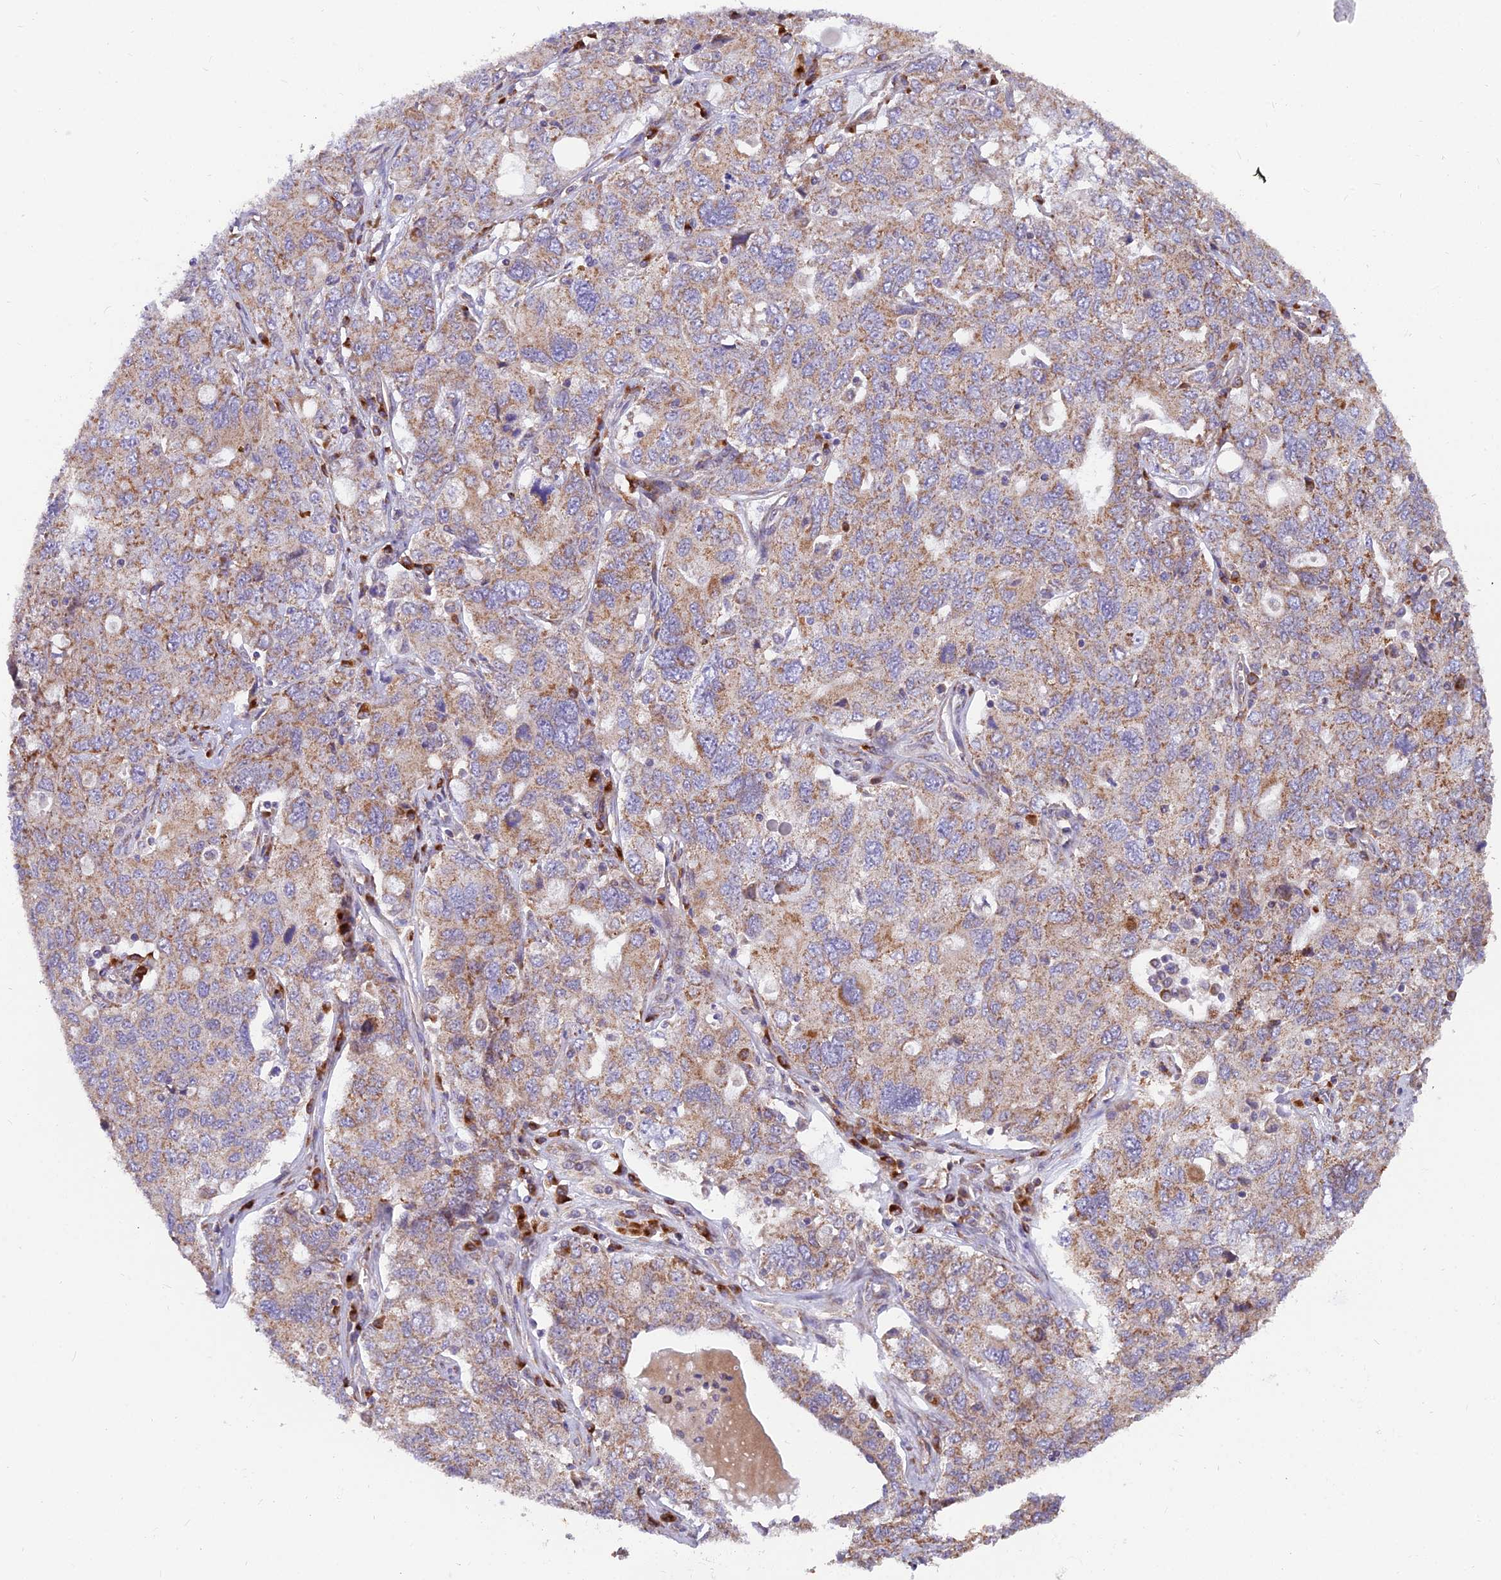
{"staining": {"intensity": "moderate", "quantity": "25%-75%", "location": "cytoplasmic/membranous"}, "tissue": "ovarian cancer", "cell_type": "Tumor cells", "image_type": "cancer", "snomed": [{"axis": "morphology", "description": "Carcinoma, endometroid"}, {"axis": "topography", "description": "Ovary"}], "caption": "The immunohistochemical stain highlights moderate cytoplasmic/membranous expression in tumor cells of endometroid carcinoma (ovarian) tissue.", "gene": "TBC1D20", "patient": {"sex": "female", "age": 62}}